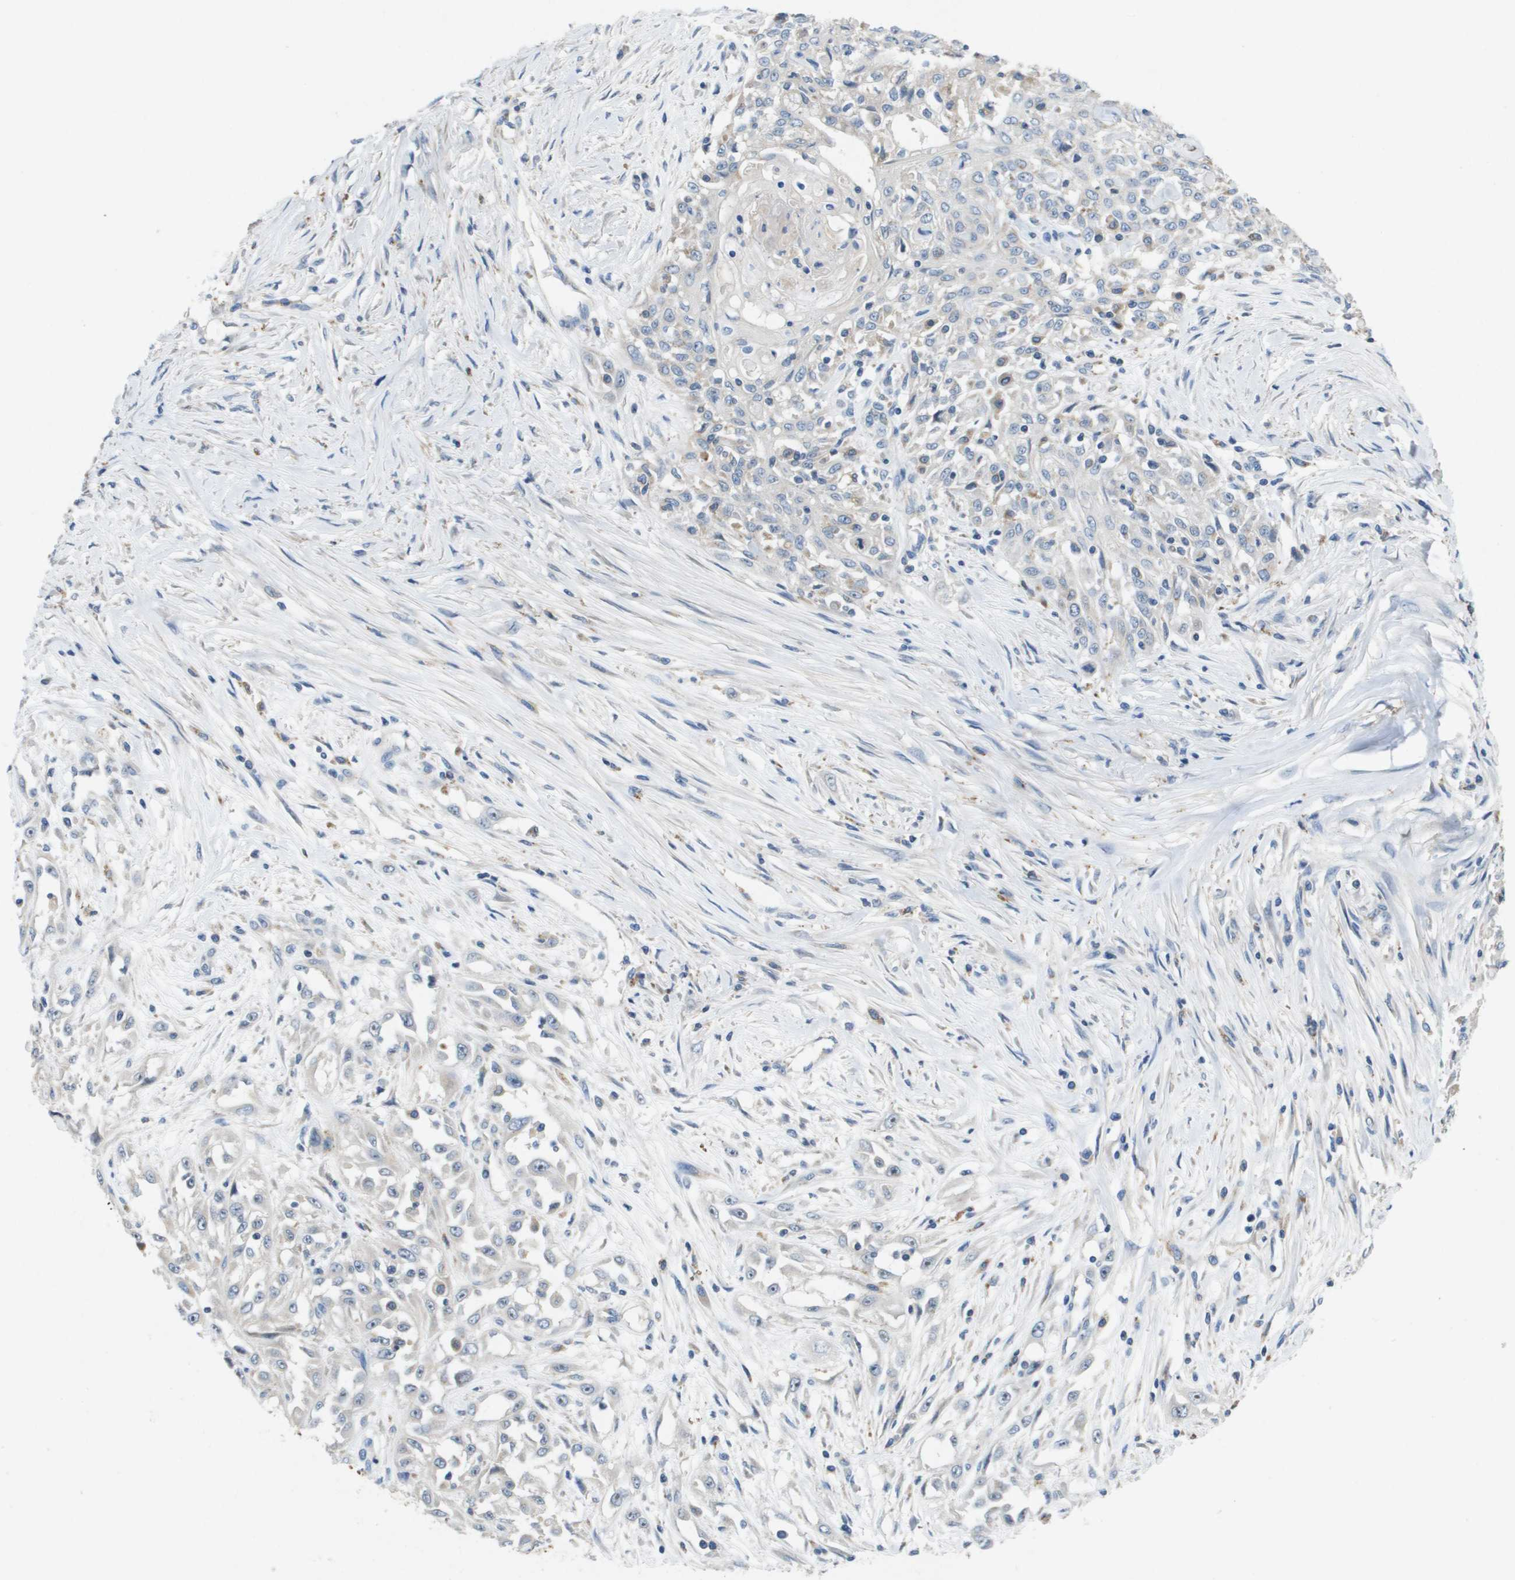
{"staining": {"intensity": "negative", "quantity": "none", "location": "none"}, "tissue": "skin cancer", "cell_type": "Tumor cells", "image_type": "cancer", "snomed": [{"axis": "morphology", "description": "Squamous cell carcinoma, NOS"}, {"axis": "morphology", "description": "Squamous cell carcinoma, metastatic, NOS"}, {"axis": "topography", "description": "Skin"}, {"axis": "topography", "description": "Lymph node"}], "caption": "Tumor cells are negative for protein expression in human skin cancer (squamous cell carcinoma).", "gene": "B3GNT5", "patient": {"sex": "male", "age": 75}}